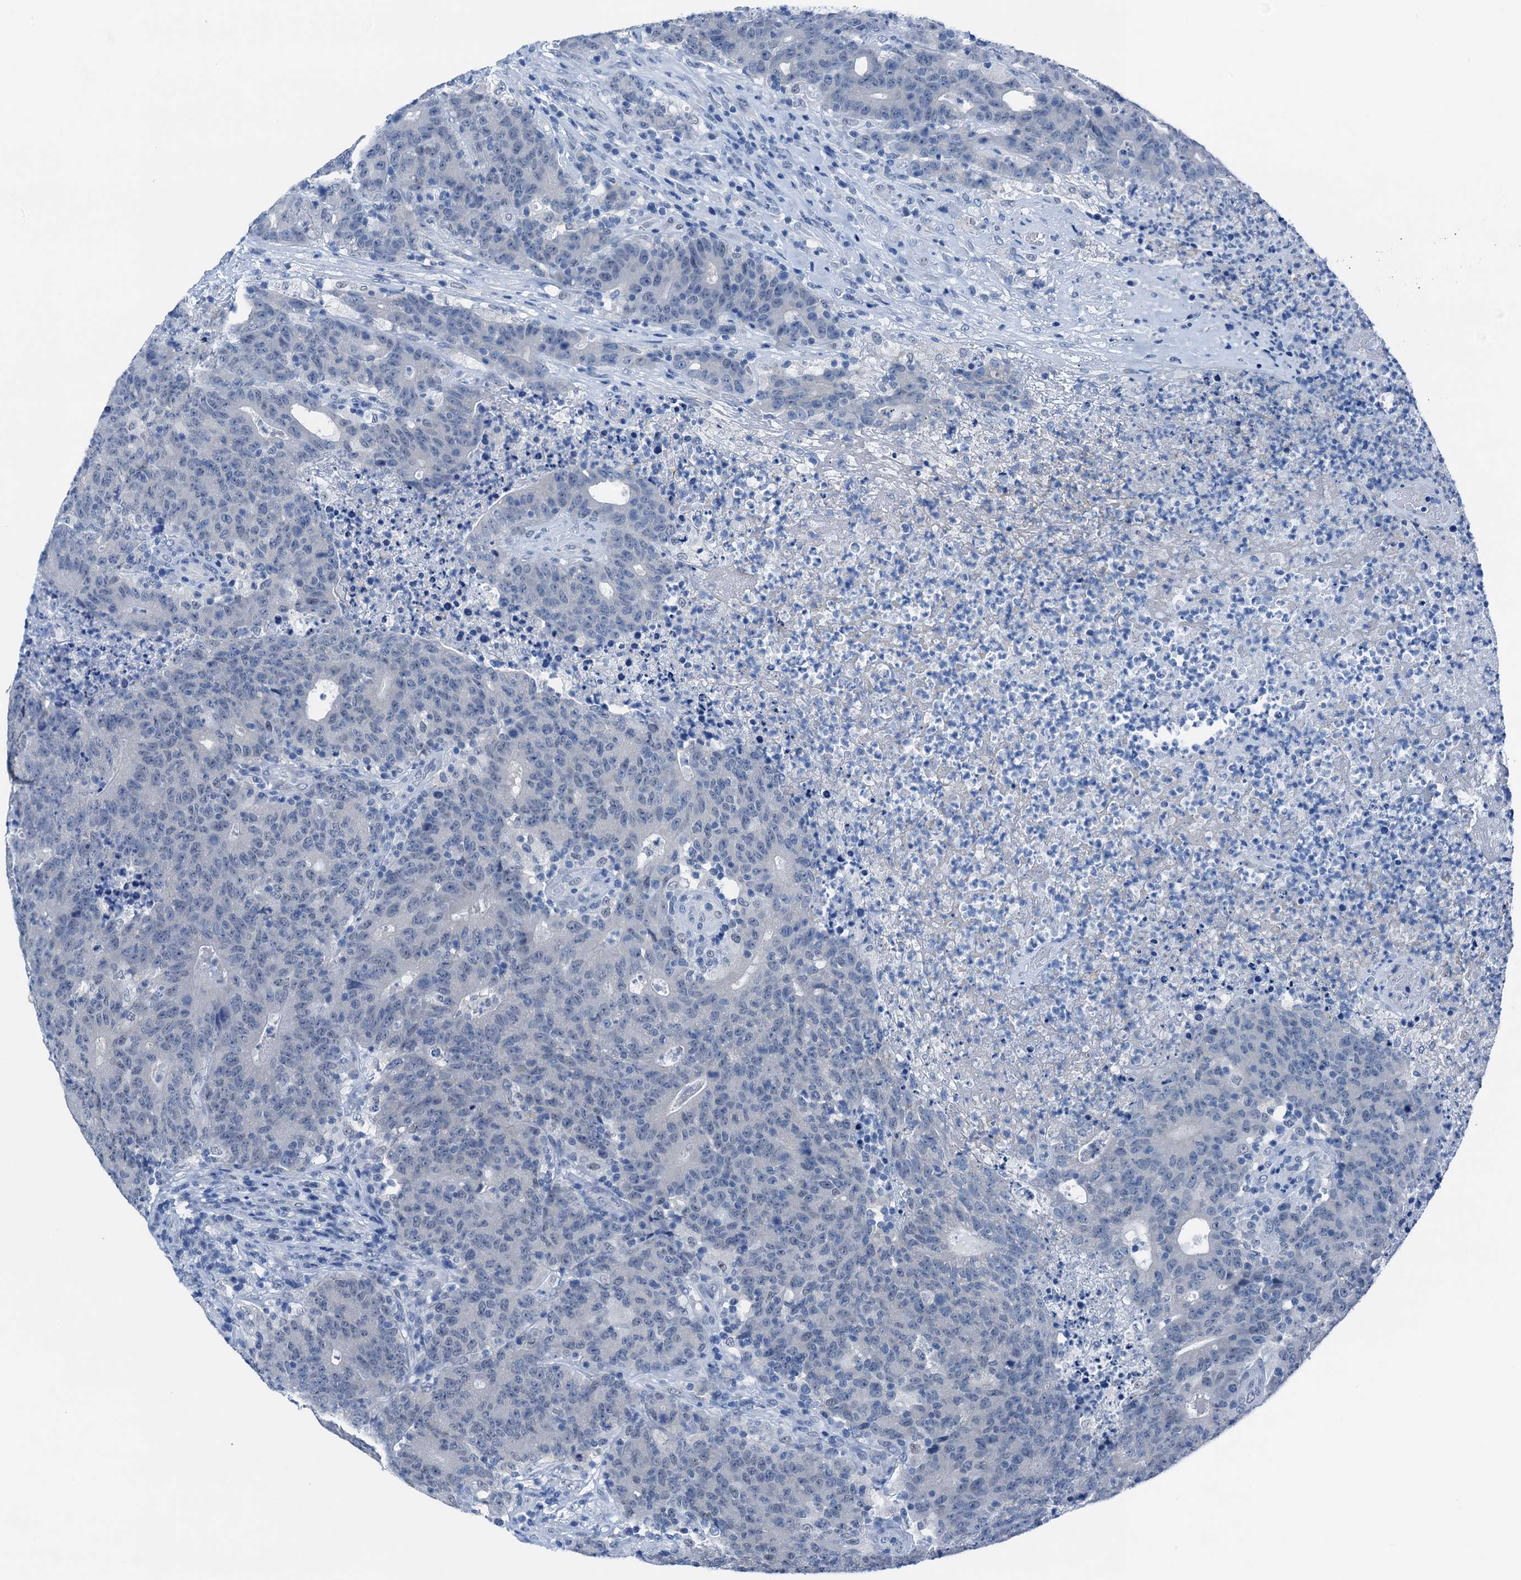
{"staining": {"intensity": "negative", "quantity": "none", "location": "none"}, "tissue": "colorectal cancer", "cell_type": "Tumor cells", "image_type": "cancer", "snomed": [{"axis": "morphology", "description": "Adenocarcinoma, NOS"}, {"axis": "topography", "description": "Colon"}], "caption": "Colorectal adenocarcinoma stained for a protein using immunohistochemistry (IHC) demonstrates no expression tumor cells.", "gene": "CBLN3", "patient": {"sex": "female", "age": 75}}